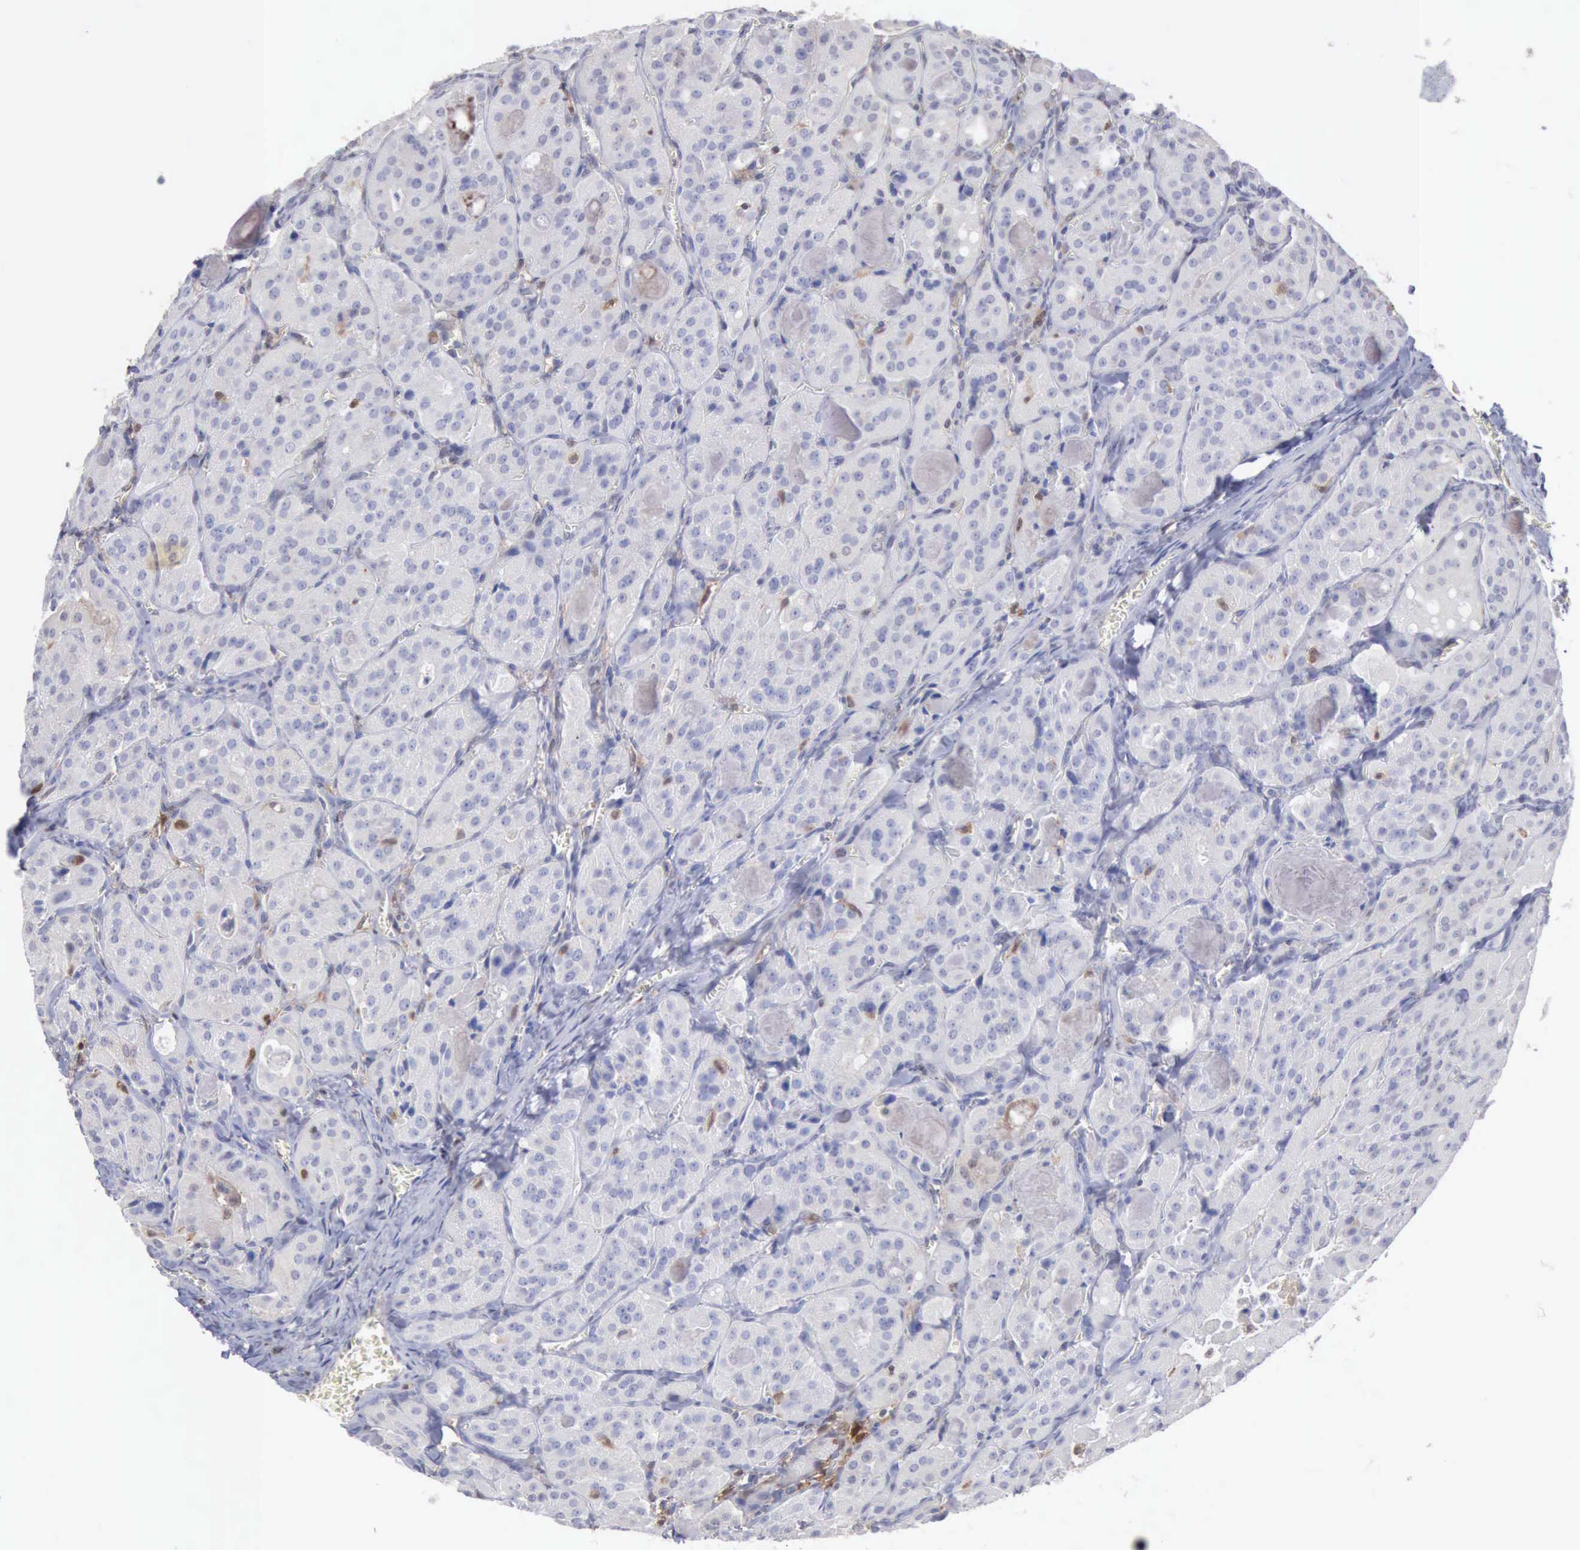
{"staining": {"intensity": "negative", "quantity": "none", "location": "none"}, "tissue": "thyroid cancer", "cell_type": "Tumor cells", "image_type": "cancer", "snomed": [{"axis": "morphology", "description": "Carcinoma, NOS"}, {"axis": "topography", "description": "Thyroid gland"}], "caption": "Human thyroid cancer stained for a protein using immunohistochemistry (IHC) demonstrates no expression in tumor cells.", "gene": "STAT1", "patient": {"sex": "male", "age": 76}}